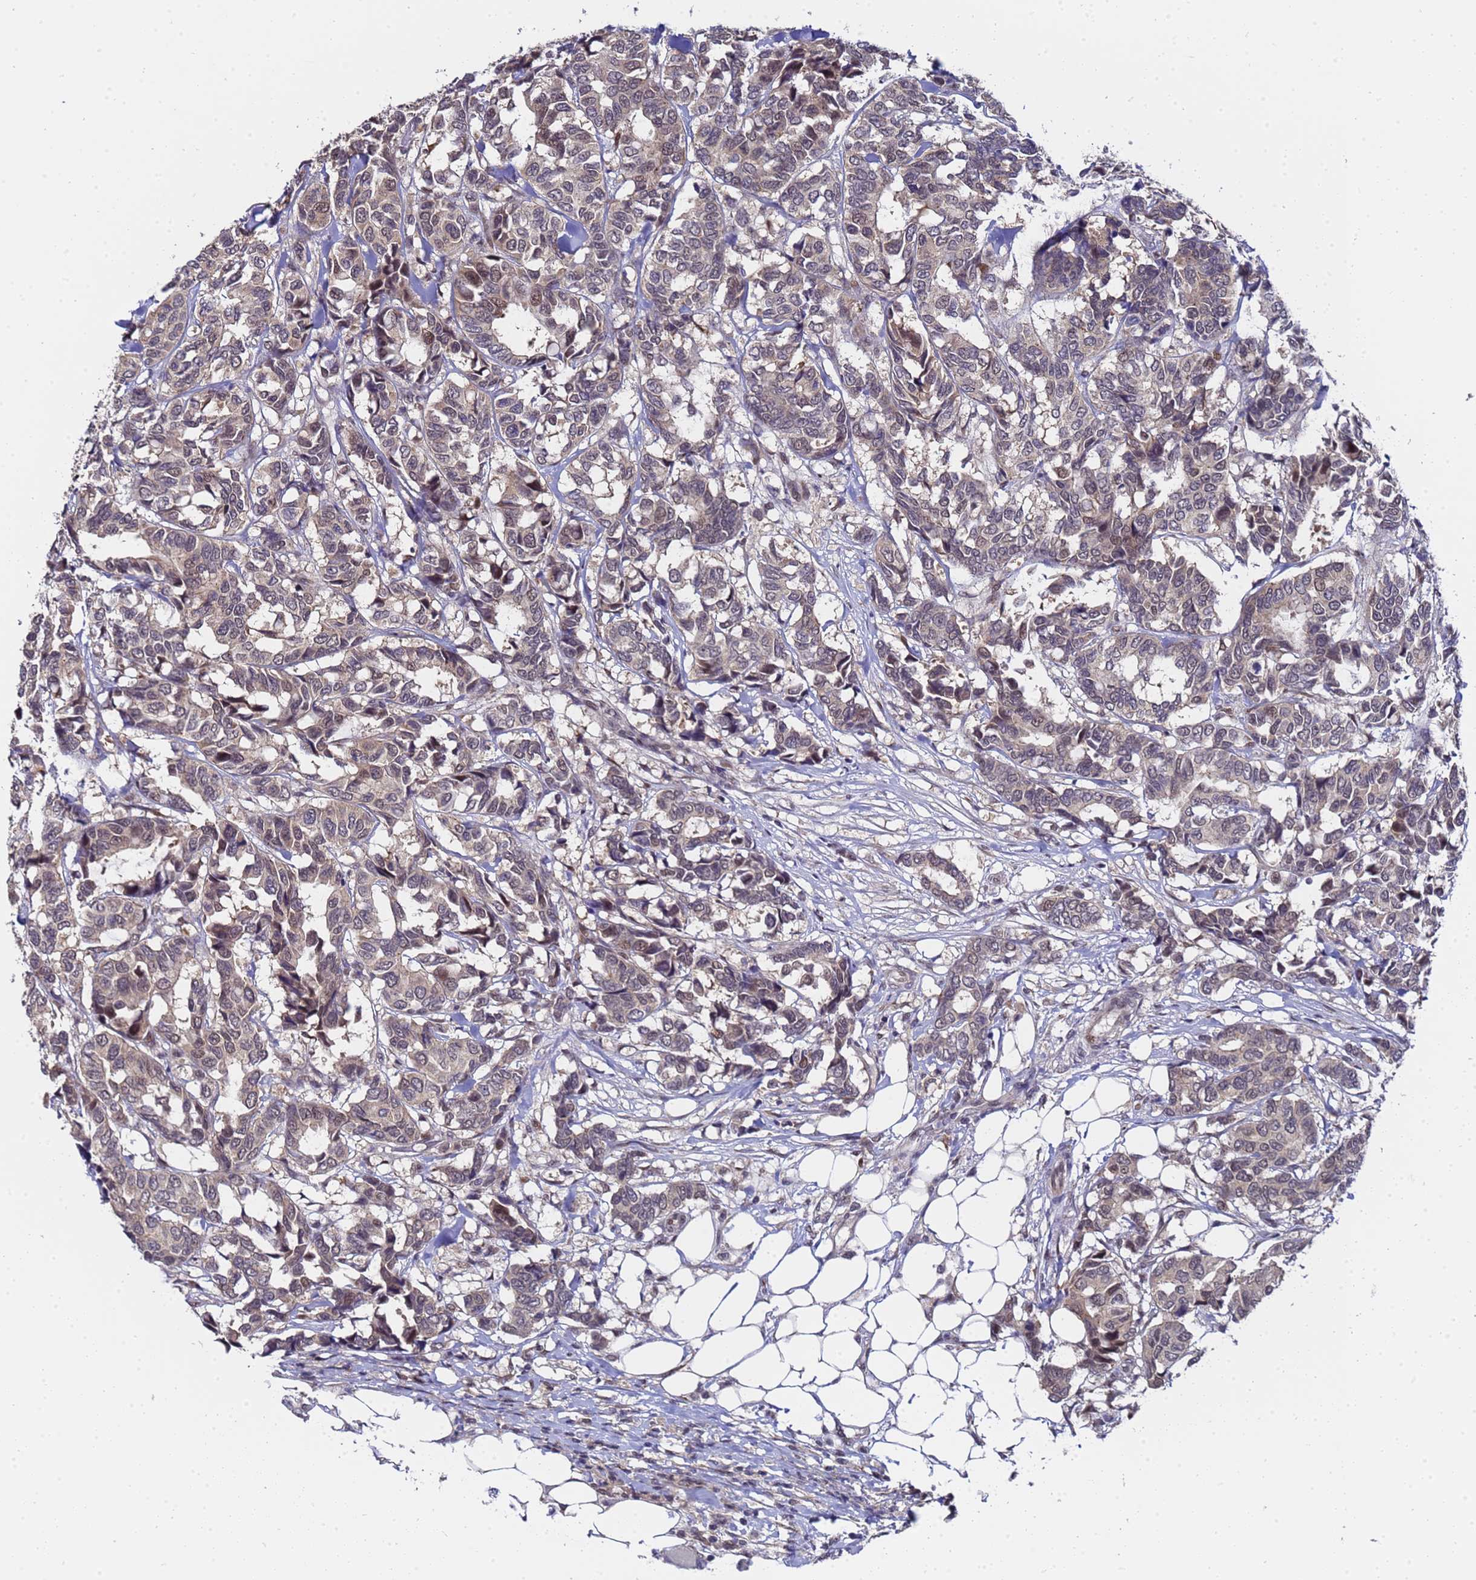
{"staining": {"intensity": "weak", "quantity": ">75%", "location": "cytoplasmic/membranous,nuclear"}, "tissue": "breast cancer", "cell_type": "Tumor cells", "image_type": "cancer", "snomed": [{"axis": "morphology", "description": "Duct carcinoma"}, {"axis": "topography", "description": "Breast"}], "caption": "Immunohistochemical staining of breast cancer (infiltrating ductal carcinoma) exhibits weak cytoplasmic/membranous and nuclear protein expression in approximately >75% of tumor cells.", "gene": "ANAPC13", "patient": {"sex": "female", "age": 87}}